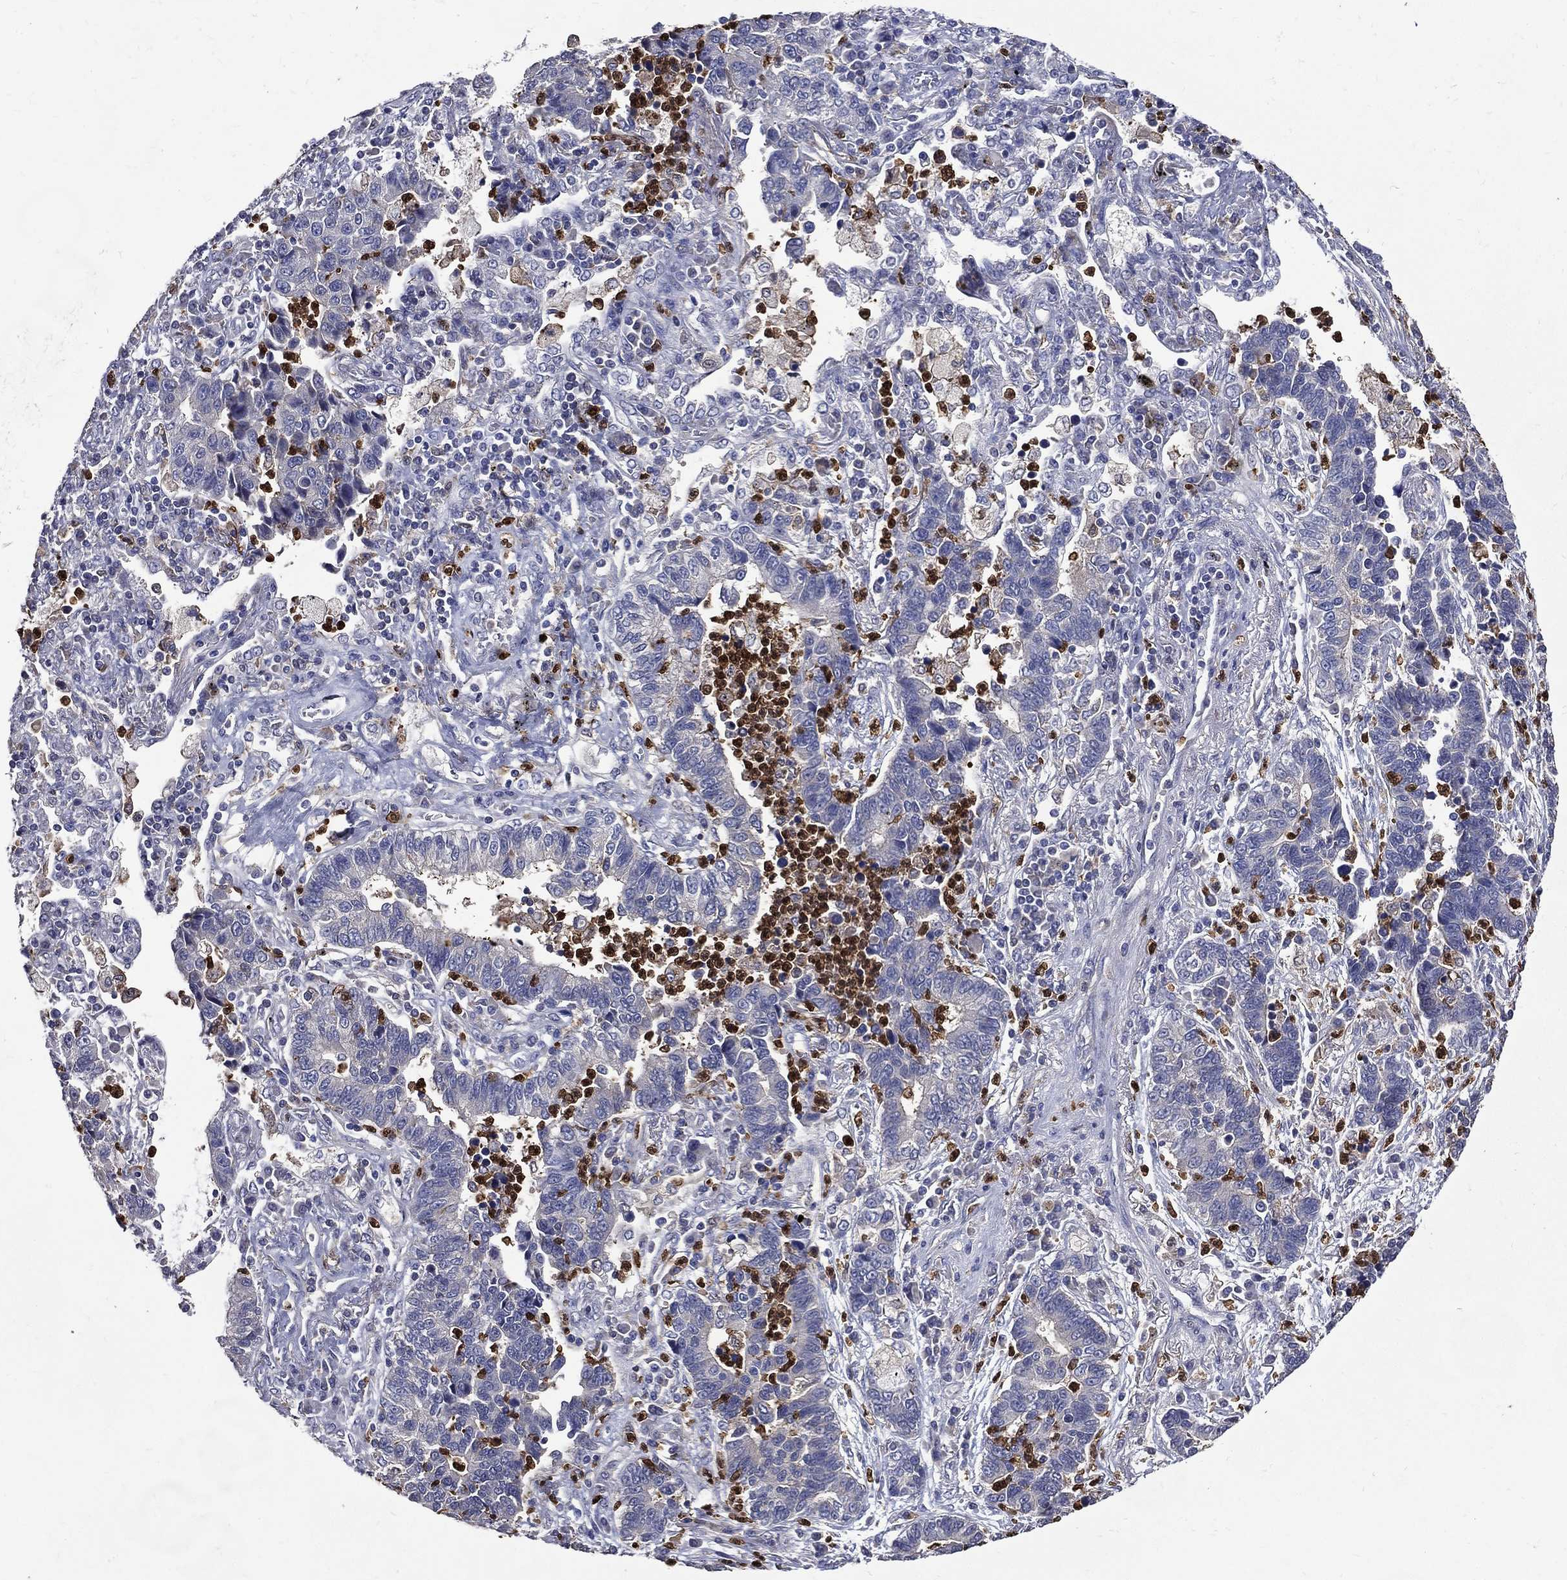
{"staining": {"intensity": "negative", "quantity": "none", "location": "none"}, "tissue": "lung cancer", "cell_type": "Tumor cells", "image_type": "cancer", "snomed": [{"axis": "morphology", "description": "Adenocarcinoma, NOS"}, {"axis": "topography", "description": "Lung"}], "caption": "This histopathology image is of lung adenocarcinoma stained with IHC to label a protein in brown with the nuclei are counter-stained blue. There is no expression in tumor cells.", "gene": "GPR171", "patient": {"sex": "female", "age": 57}}